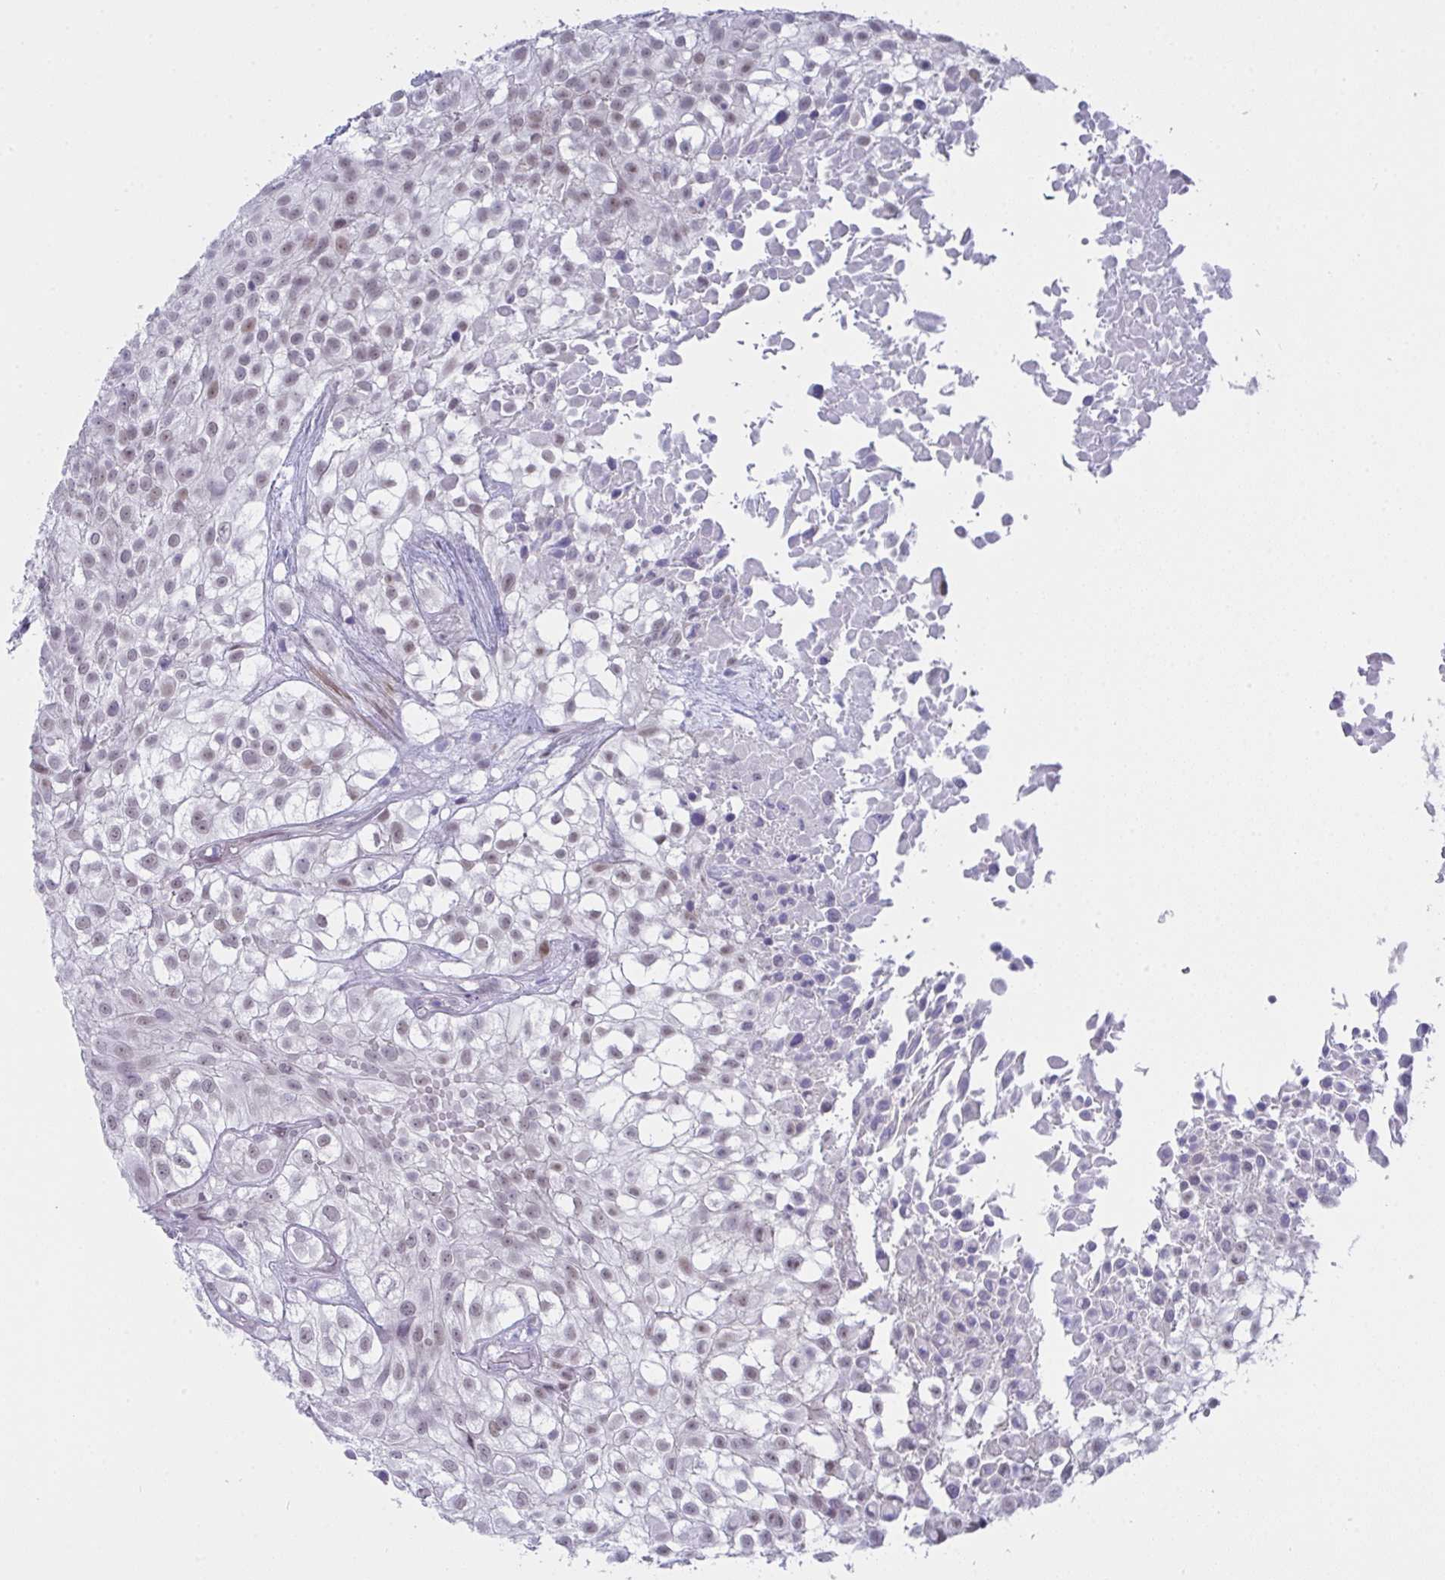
{"staining": {"intensity": "weak", "quantity": "<25%", "location": "nuclear"}, "tissue": "urothelial cancer", "cell_type": "Tumor cells", "image_type": "cancer", "snomed": [{"axis": "morphology", "description": "Urothelial carcinoma, High grade"}, {"axis": "topography", "description": "Urinary bladder"}], "caption": "High magnification brightfield microscopy of urothelial carcinoma (high-grade) stained with DAB (3,3'-diaminobenzidine) (brown) and counterstained with hematoxylin (blue): tumor cells show no significant expression.", "gene": "FBXL22", "patient": {"sex": "male", "age": 56}}